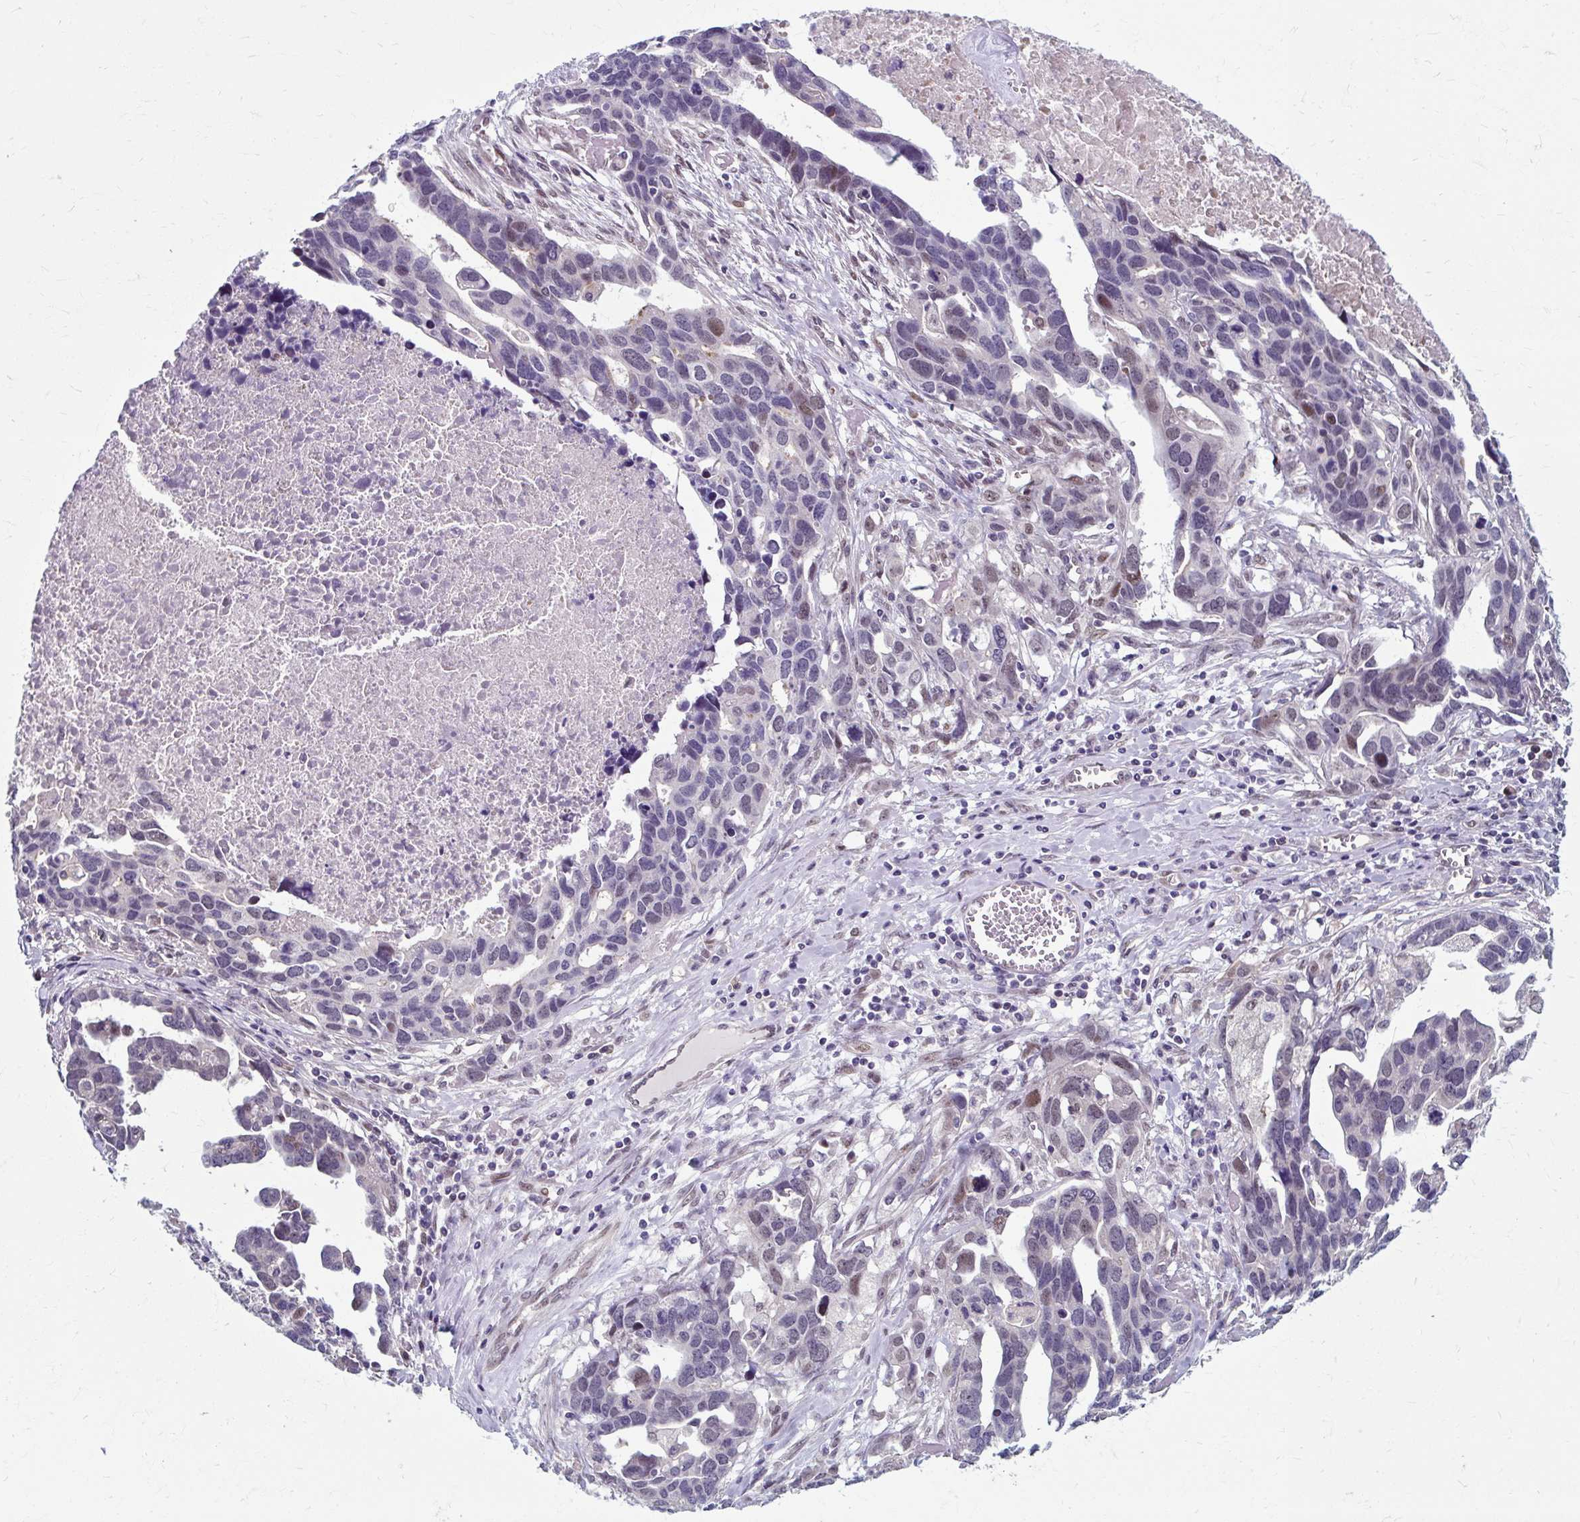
{"staining": {"intensity": "weak", "quantity": "<25%", "location": "nuclear"}, "tissue": "ovarian cancer", "cell_type": "Tumor cells", "image_type": "cancer", "snomed": [{"axis": "morphology", "description": "Cystadenocarcinoma, serous, NOS"}, {"axis": "topography", "description": "Ovary"}], "caption": "DAB immunohistochemical staining of human ovarian serous cystadenocarcinoma shows no significant expression in tumor cells.", "gene": "ZNF555", "patient": {"sex": "female", "age": 54}}